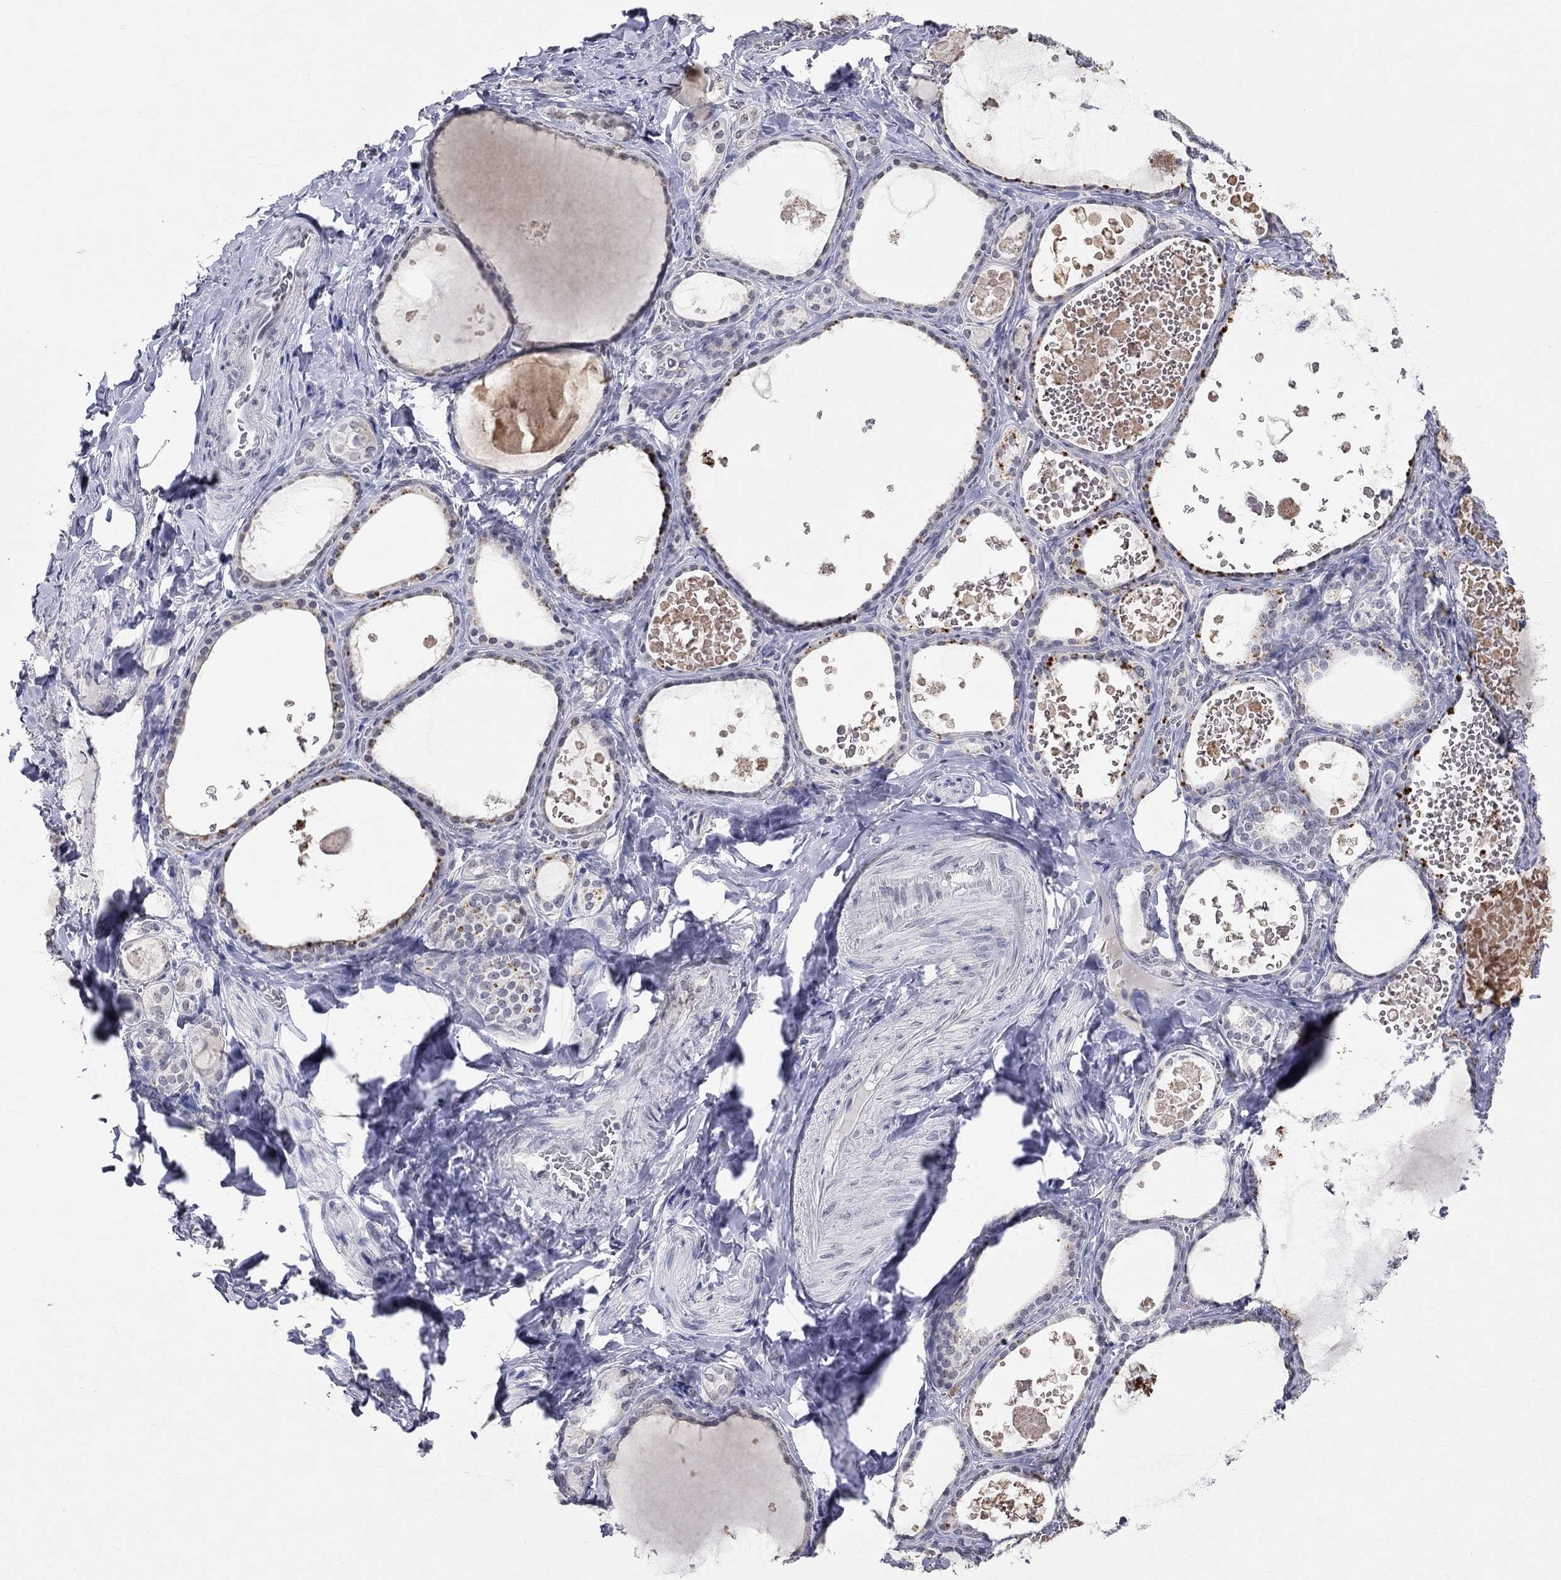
{"staining": {"intensity": "negative", "quantity": "none", "location": "none"}, "tissue": "thyroid gland", "cell_type": "Glandular cells", "image_type": "normal", "snomed": [{"axis": "morphology", "description": "Normal tissue, NOS"}, {"axis": "topography", "description": "Thyroid gland"}], "caption": "Protein analysis of unremarkable thyroid gland exhibits no significant staining in glandular cells.", "gene": "TMEM143", "patient": {"sex": "female", "age": 56}}